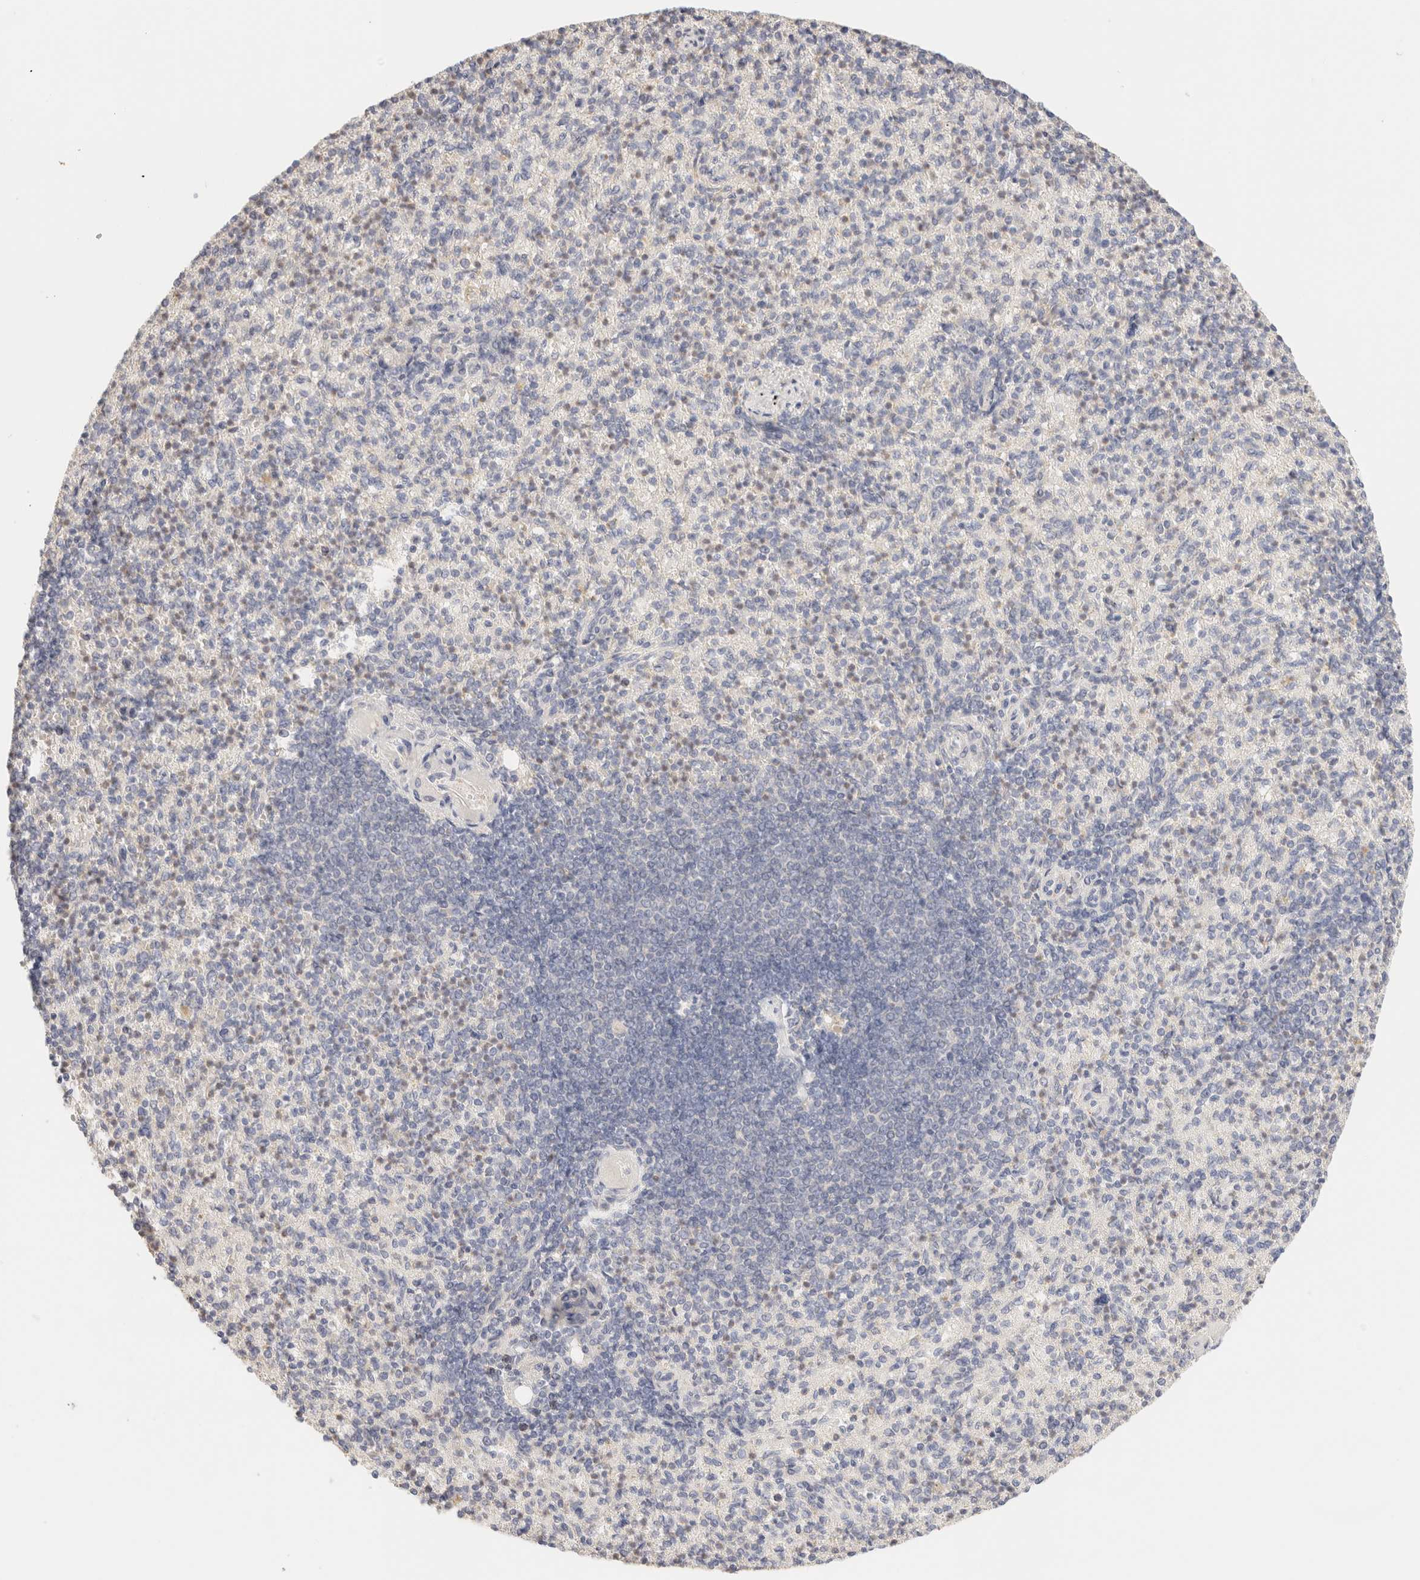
{"staining": {"intensity": "negative", "quantity": "none", "location": "none"}, "tissue": "spleen", "cell_type": "Cells in red pulp", "image_type": "normal", "snomed": [{"axis": "morphology", "description": "Normal tissue, NOS"}, {"axis": "topography", "description": "Spleen"}], "caption": "This is an IHC histopathology image of normal spleen. There is no staining in cells in red pulp.", "gene": "SCGB2A2", "patient": {"sex": "female", "age": 74}}